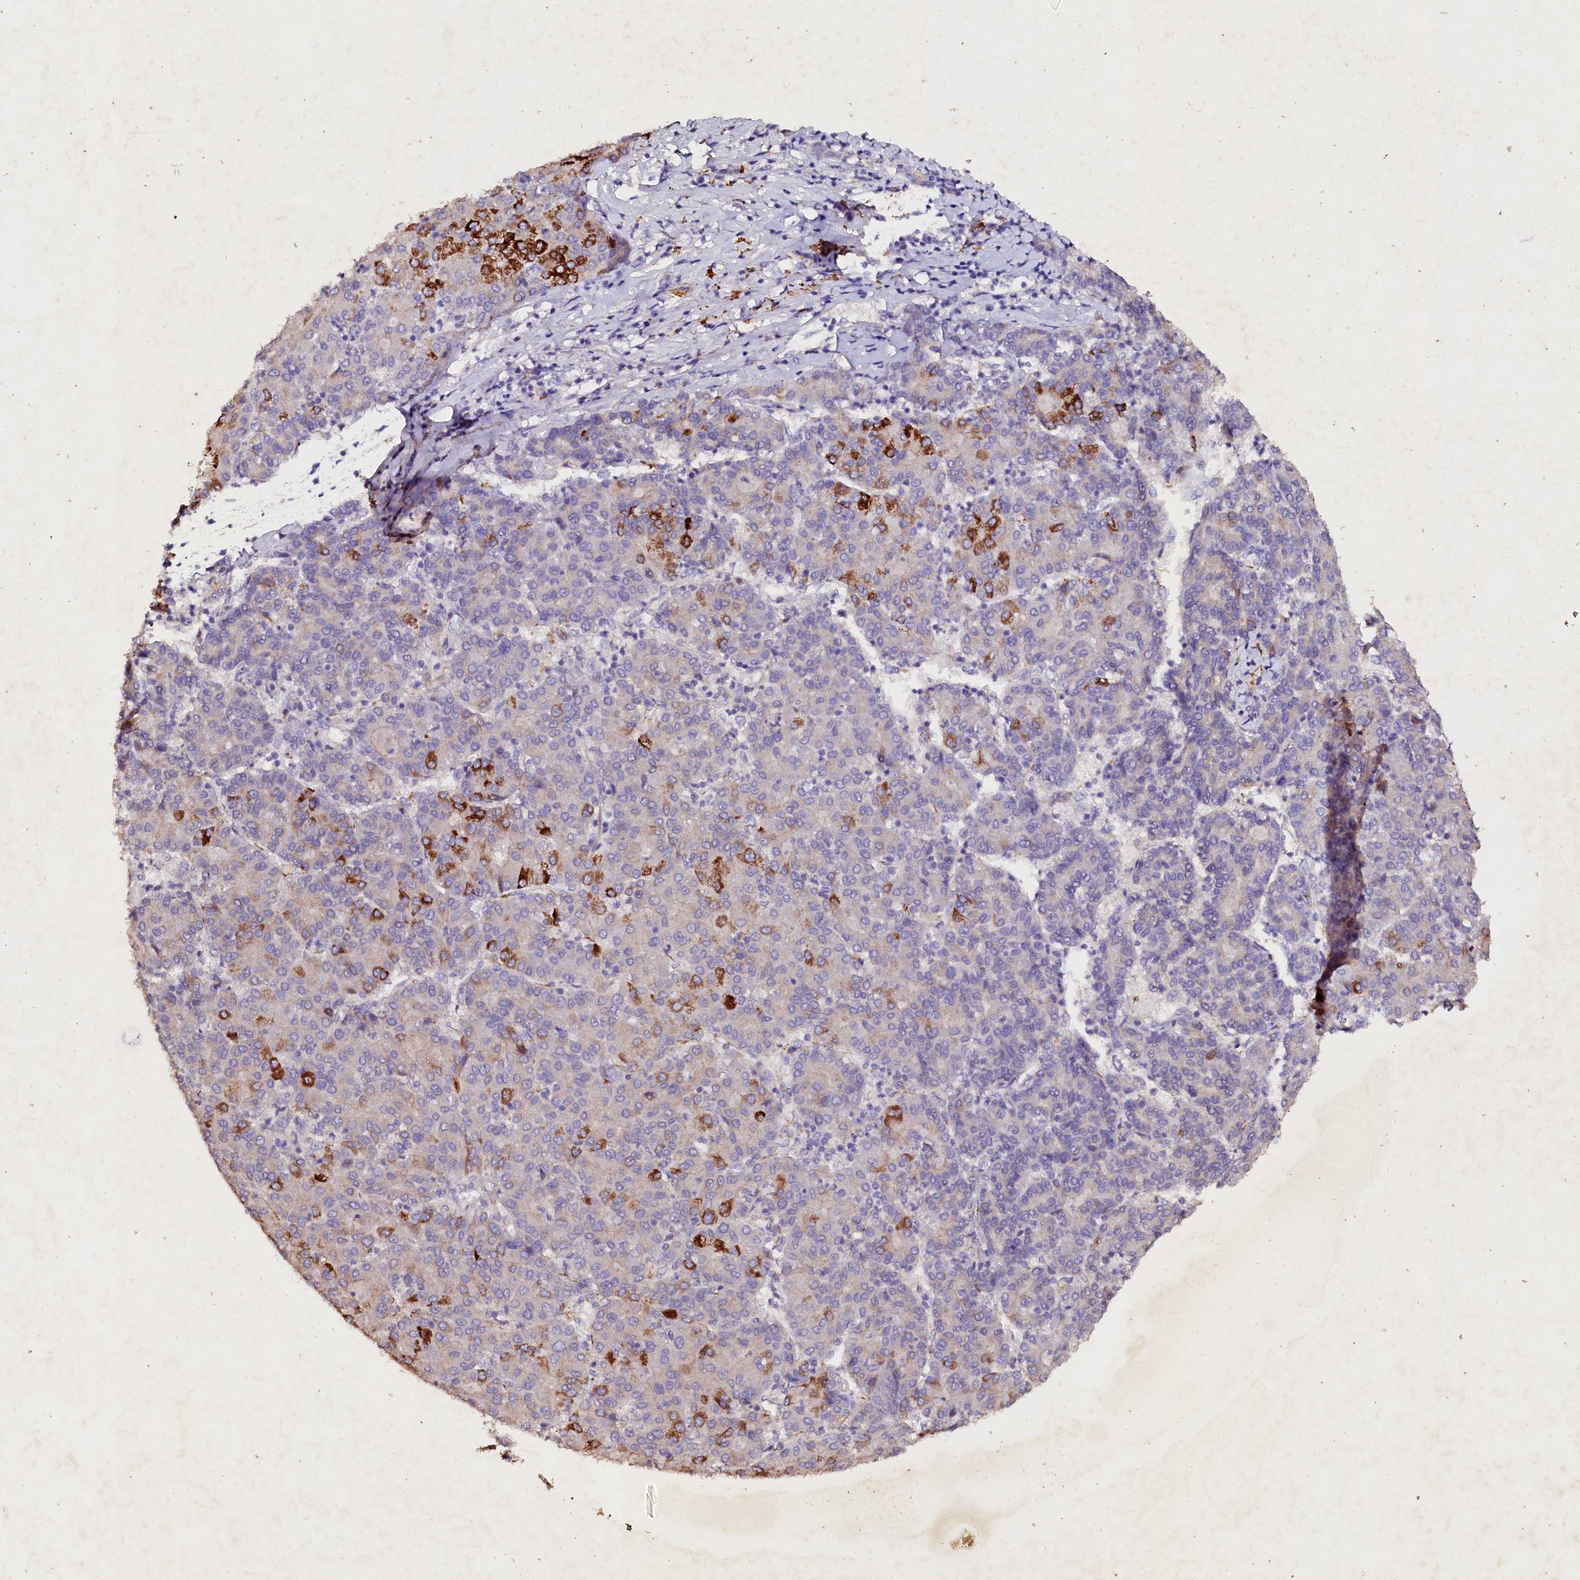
{"staining": {"intensity": "strong", "quantity": "<25%", "location": "cytoplasmic/membranous"}, "tissue": "liver cancer", "cell_type": "Tumor cells", "image_type": "cancer", "snomed": [{"axis": "morphology", "description": "Carcinoma, Hepatocellular, NOS"}, {"axis": "topography", "description": "Liver"}], "caption": "Immunohistochemistry (IHC) (DAB (3,3'-diaminobenzidine)) staining of hepatocellular carcinoma (liver) exhibits strong cytoplasmic/membranous protein expression in about <25% of tumor cells.", "gene": "VPS36", "patient": {"sex": "male", "age": 65}}